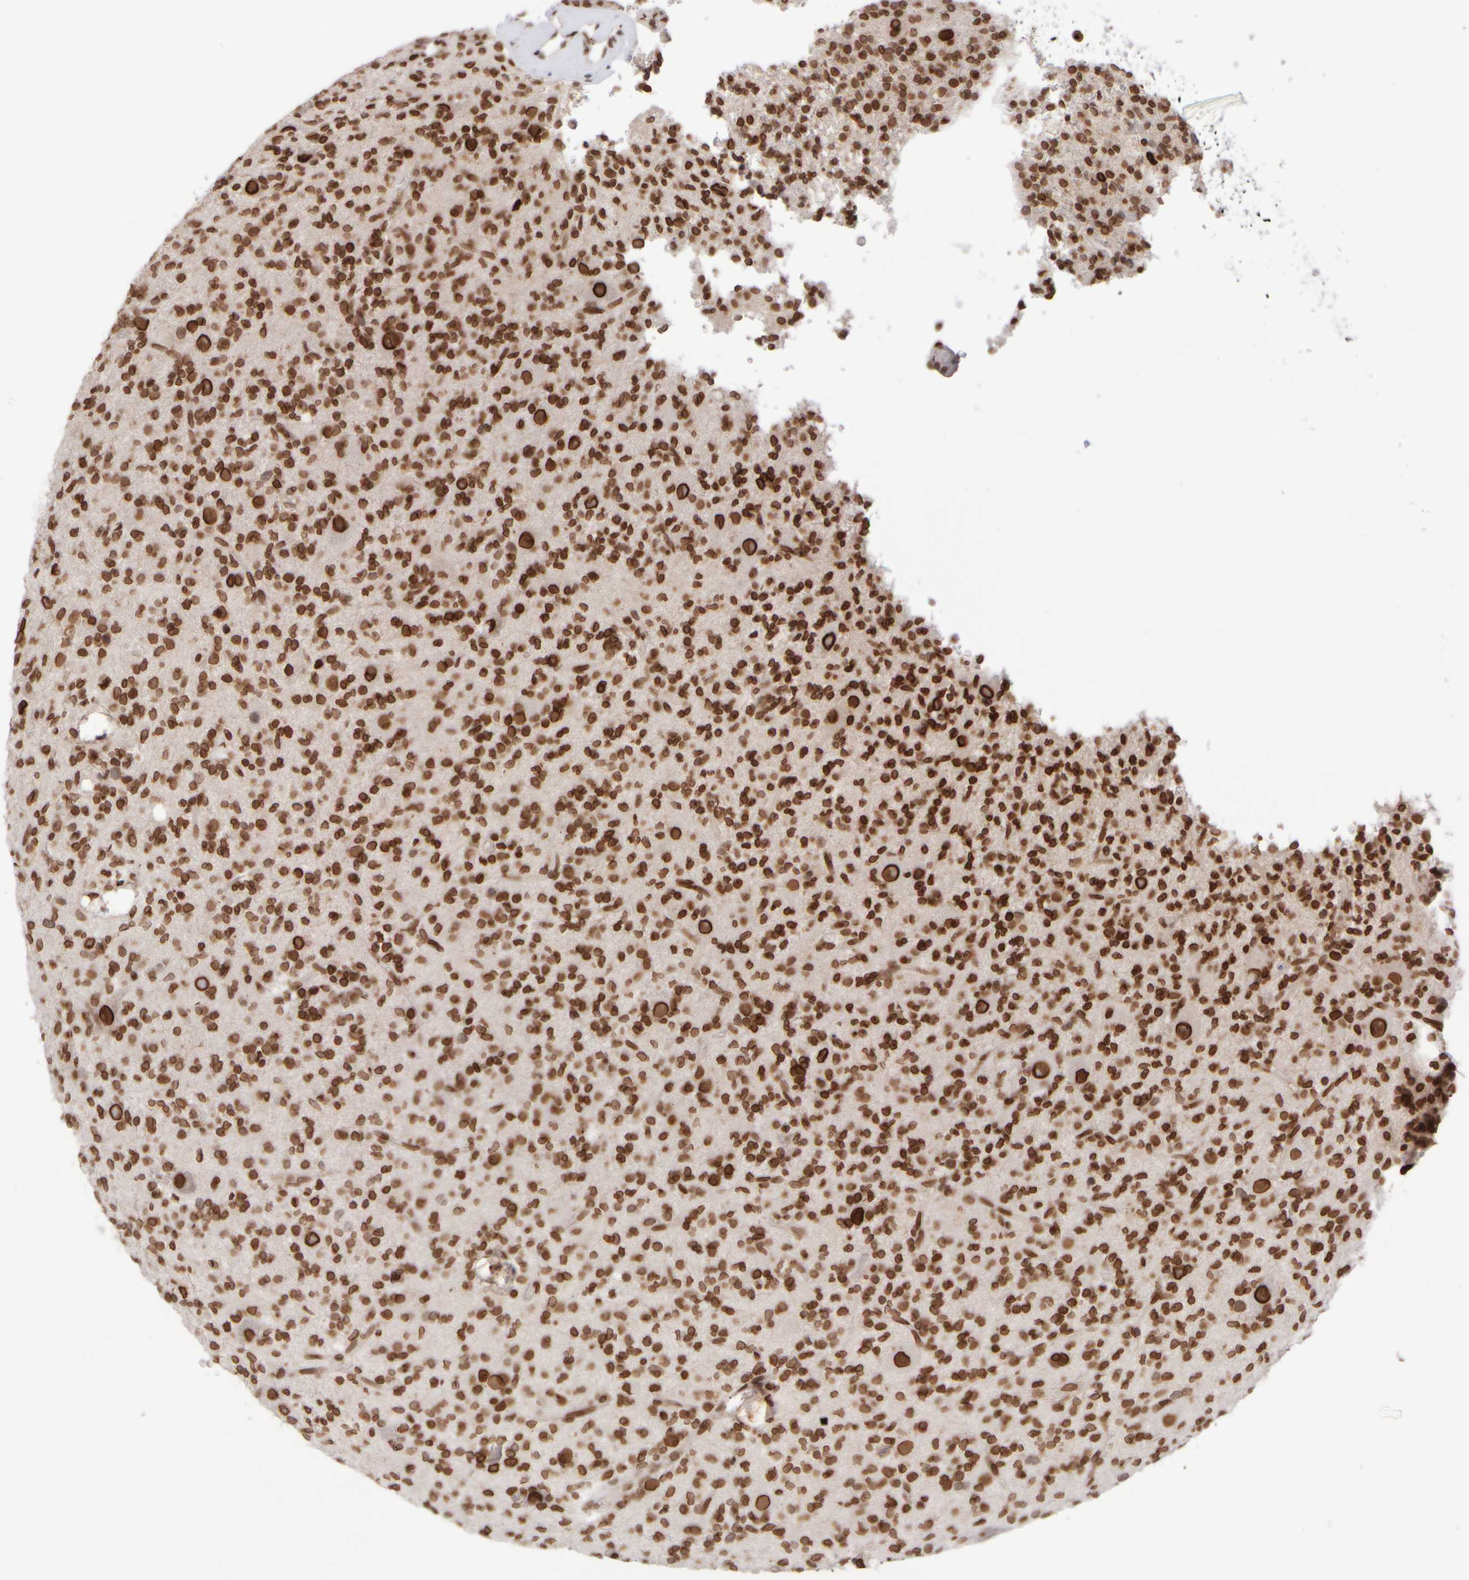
{"staining": {"intensity": "strong", "quantity": ">75%", "location": "cytoplasmic/membranous,nuclear"}, "tissue": "glioma", "cell_type": "Tumor cells", "image_type": "cancer", "snomed": [{"axis": "morphology", "description": "Glioma, malignant, High grade"}, {"axis": "topography", "description": "Brain"}], "caption": "Immunohistochemistry (IHC) (DAB) staining of high-grade glioma (malignant) reveals strong cytoplasmic/membranous and nuclear protein positivity in about >75% of tumor cells.", "gene": "ZC3HC1", "patient": {"sex": "male", "age": 34}}